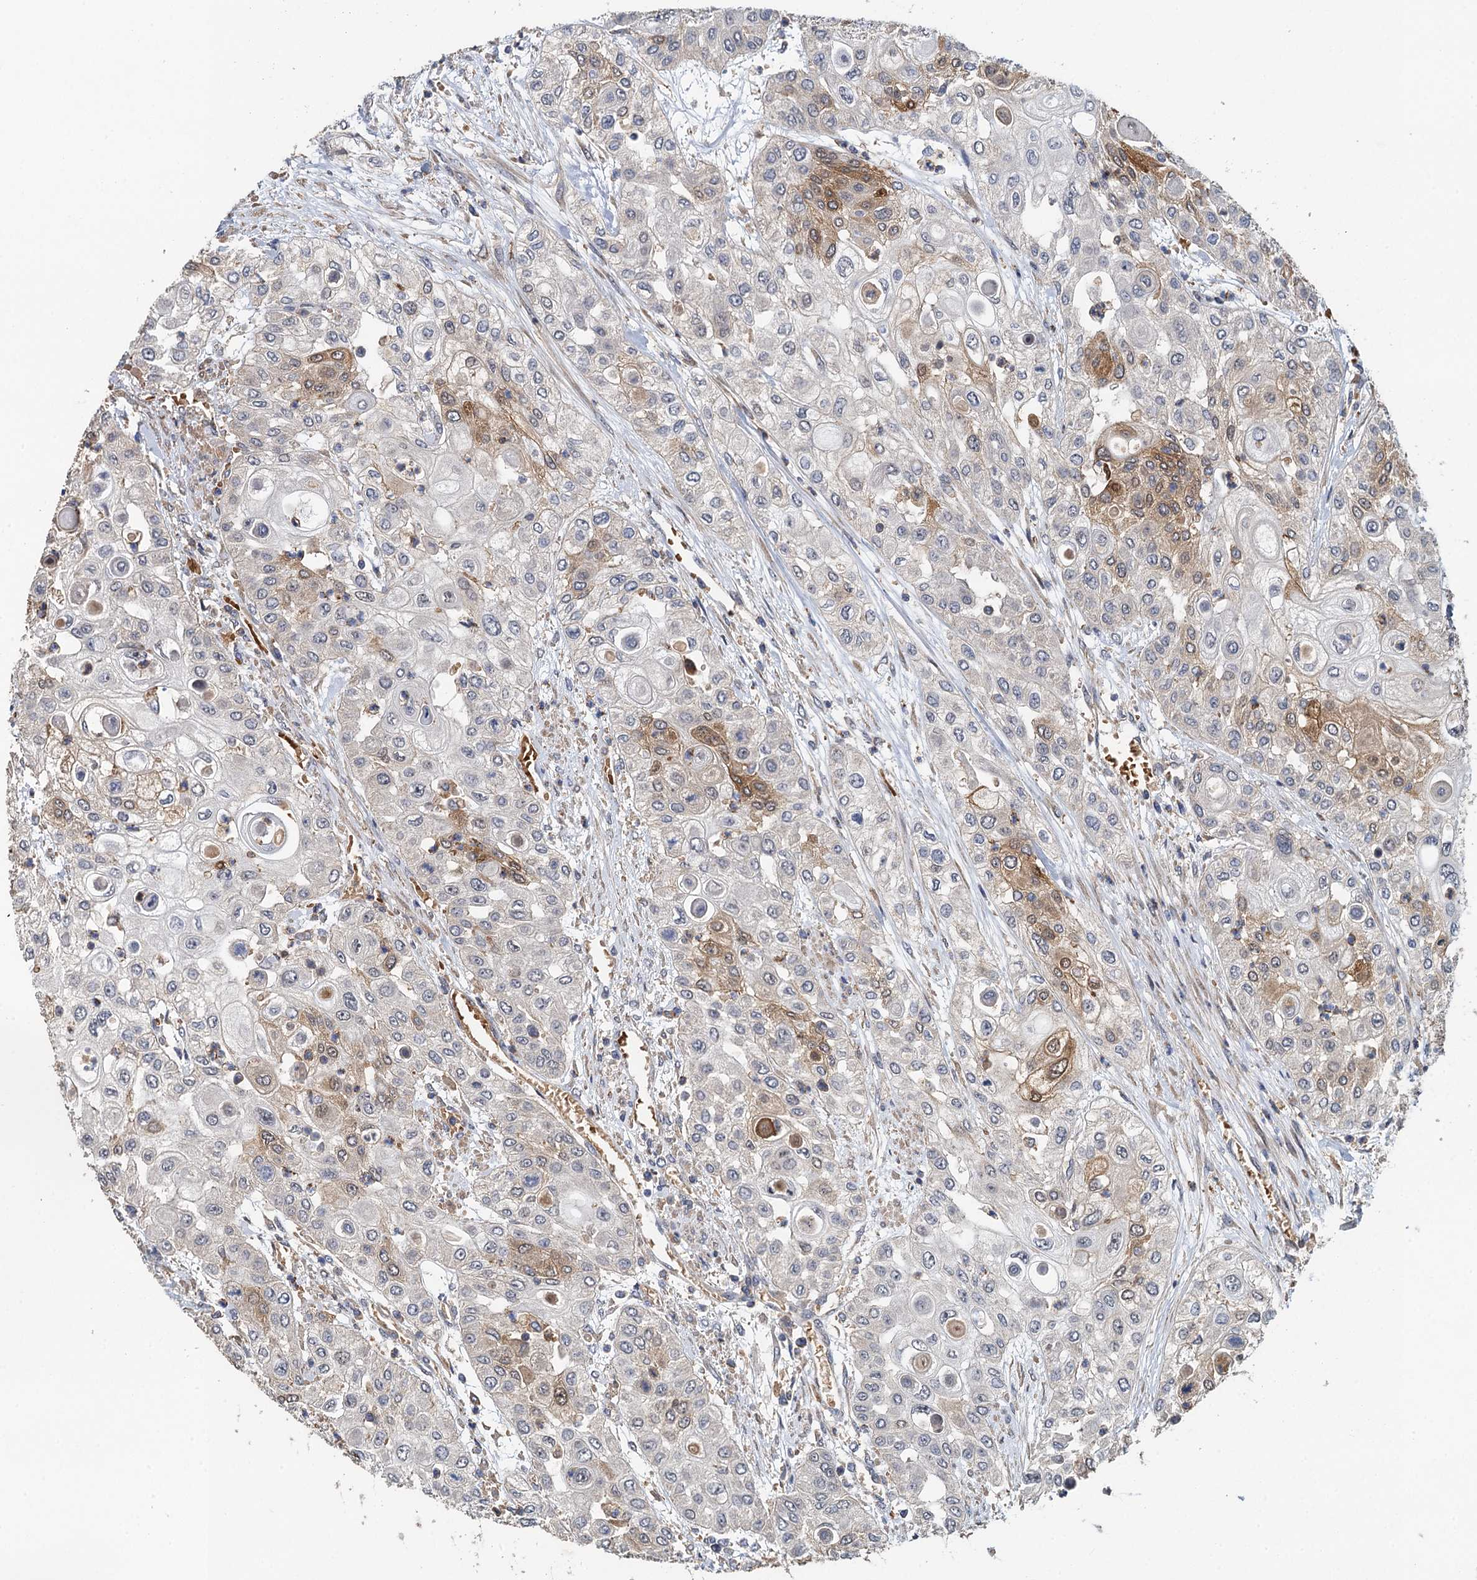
{"staining": {"intensity": "moderate", "quantity": "<25%", "location": "cytoplasmic/membranous"}, "tissue": "urothelial cancer", "cell_type": "Tumor cells", "image_type": "cancer", "snomed": [{"axis": "morphology", "description": "Urothelial carcinoma, High grade"}, {"axis": "topography", "description": "Urinary bladder"}], "caption": "Tumor cells reveal moderate cytoplasmic/membranous staining in approximately <25% of cells in urothelial carcinoma (high-grade). (Brightfield microscopy of DAB IHC at high magnification).", "gene": "RSAD2", "patient": {"sex": "female", "age": 79}}